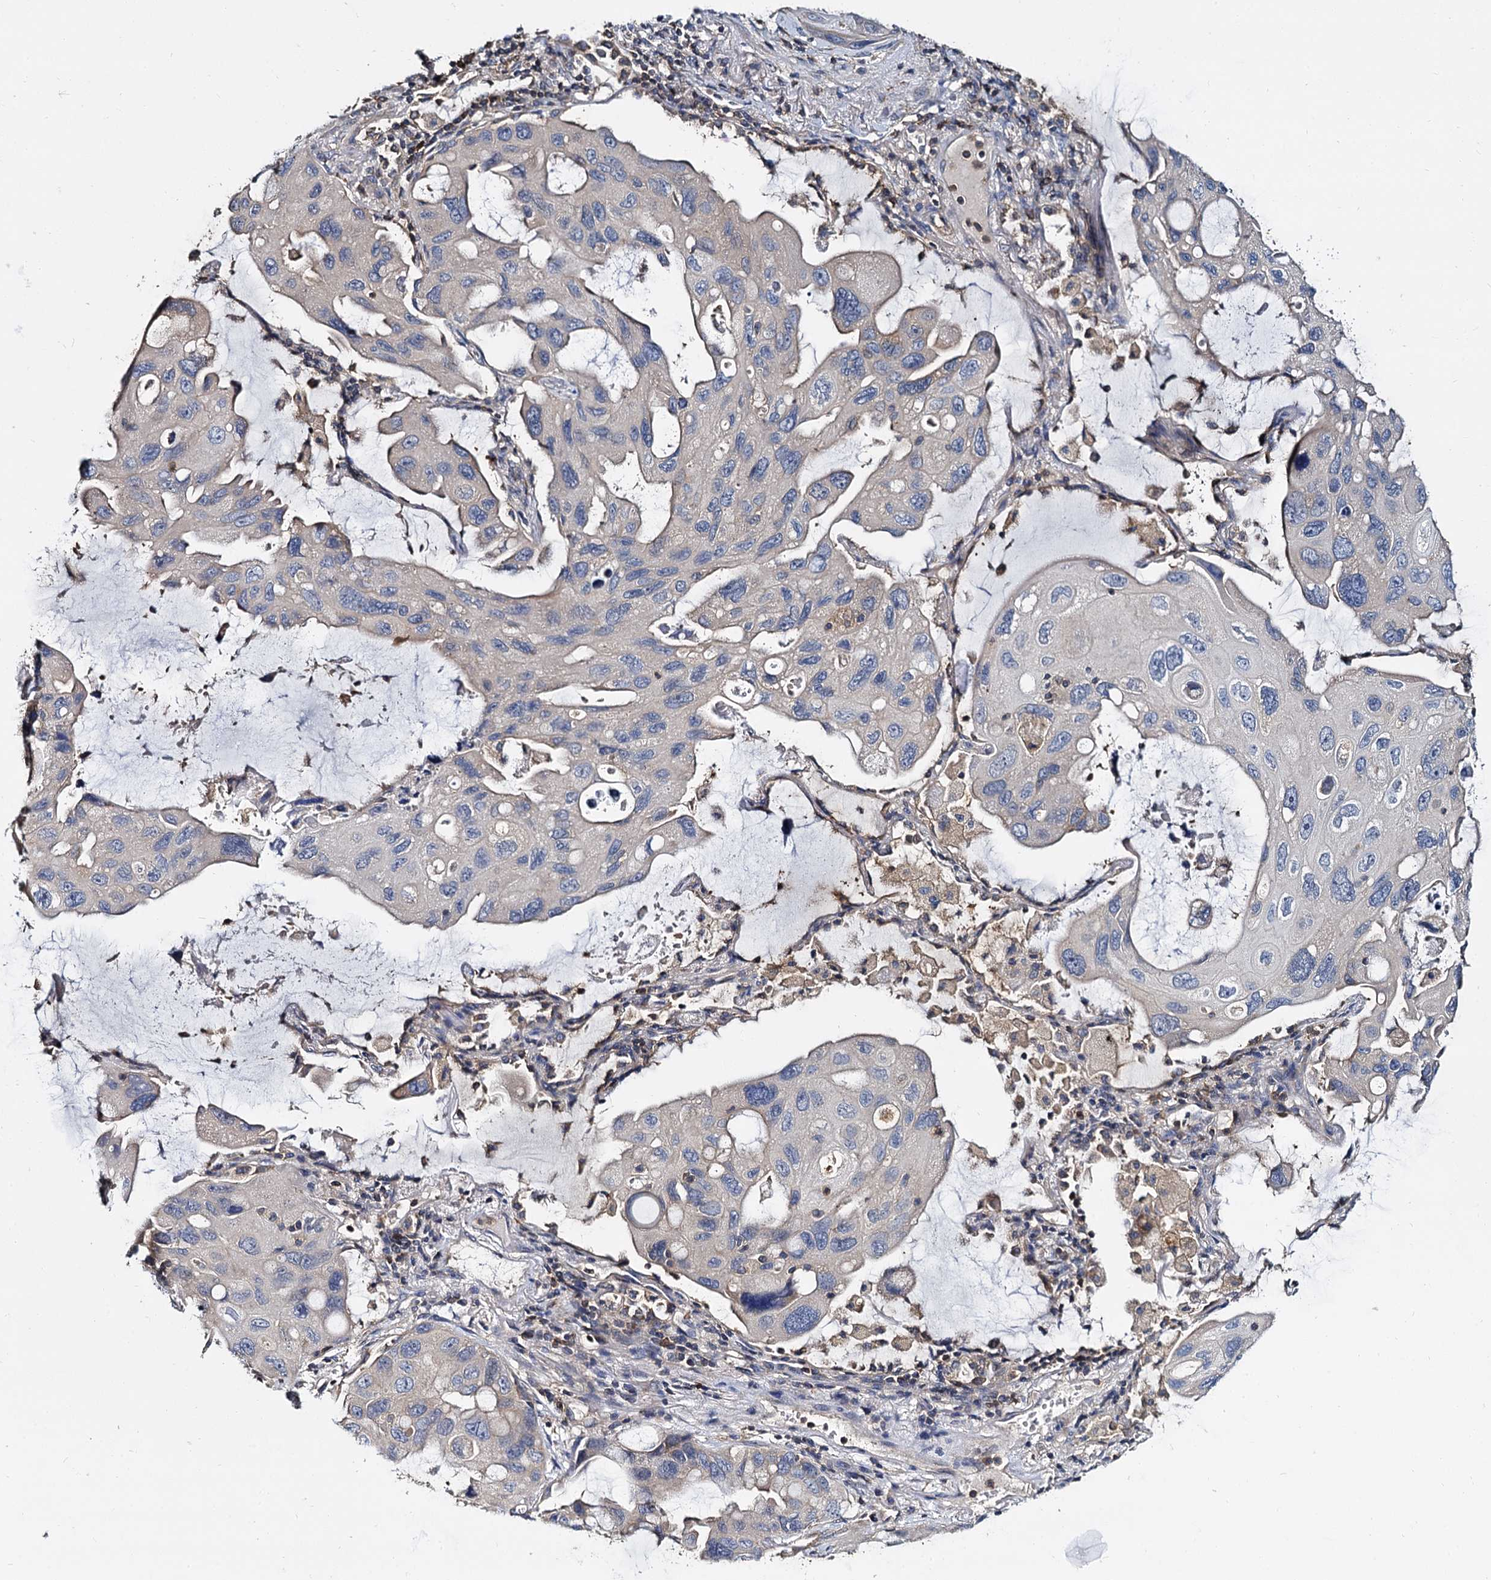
{"staining": {"intensity": "negative", "quantity": "none", "location": "none"}, "tissue": "lung cancer", "cell_type": "Tumor cells", "image_type": "cancer", "snomed": [{"axis": "morphology", "description": "Squamous cell carcinoma, NOS"}, {"axis": "topography", "description": "Lung"}], "caption": "Immunohistochemistry of human lung squamous cell carcinoma displays no staining in tumor cells.", "gene": "ANKRD13A", "patient": {"sex": "female", "age": 73}}